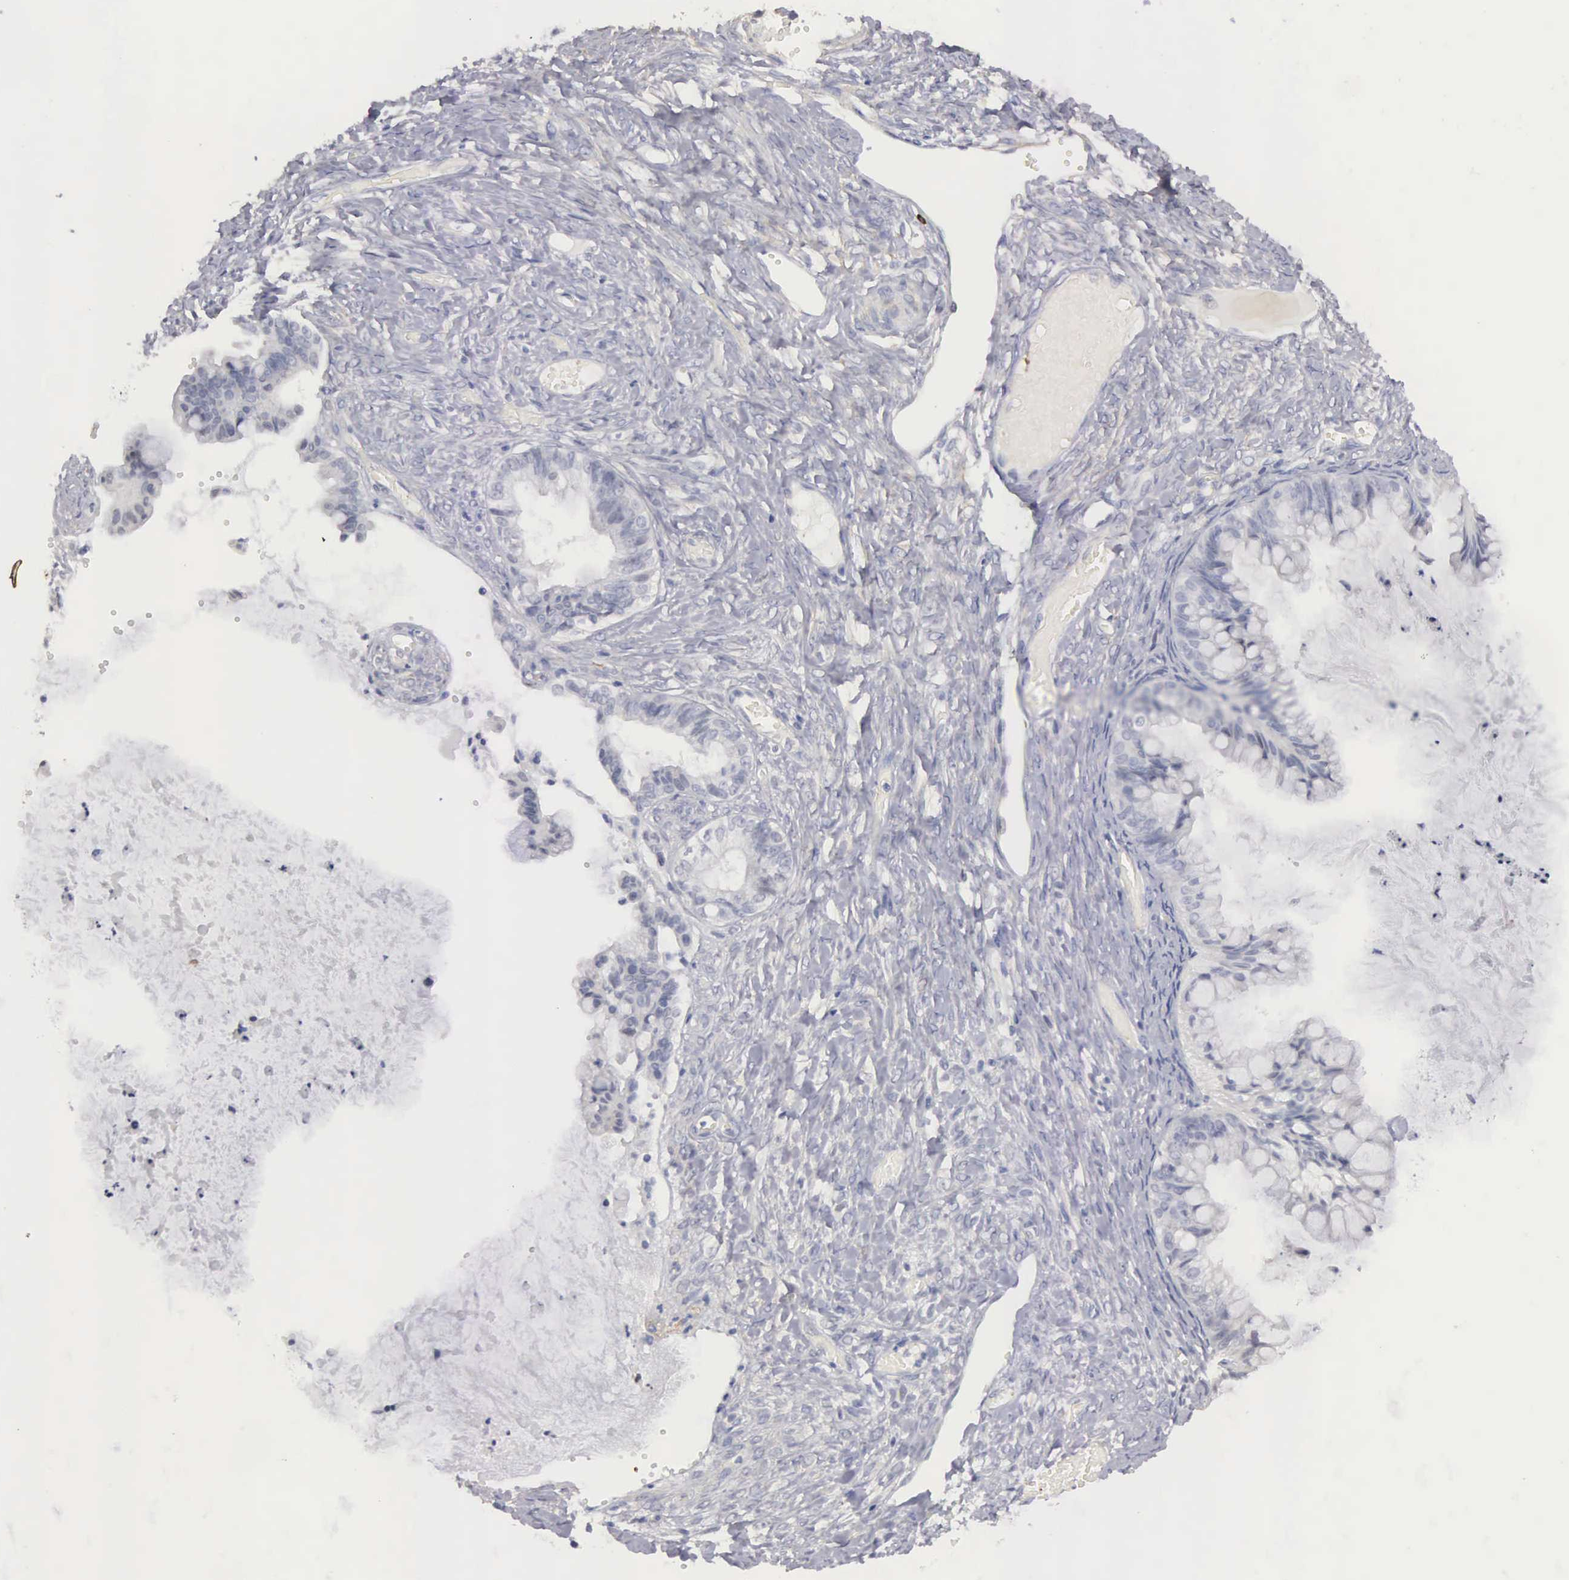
{"staining": {"intensity": "negative", "quantity": "none", "location": "none"}, "tissue": "ovarian cancer", "cell_type": "Tumor cells", "image_type": "cancer", "snomed": [{"axis": "morphology", "description": "Cystadenocarcinoma, mucinous, NOS"}, {"axis": "topography", "description": "Ovary"}], "caption": "This is an immunohistochemistry image of human ovarian mucinous cystadenocarcinoma. There is no staining in tumor cells.", "gene": "ELFN2", "patient": {"sex": "female", "age": 57}}